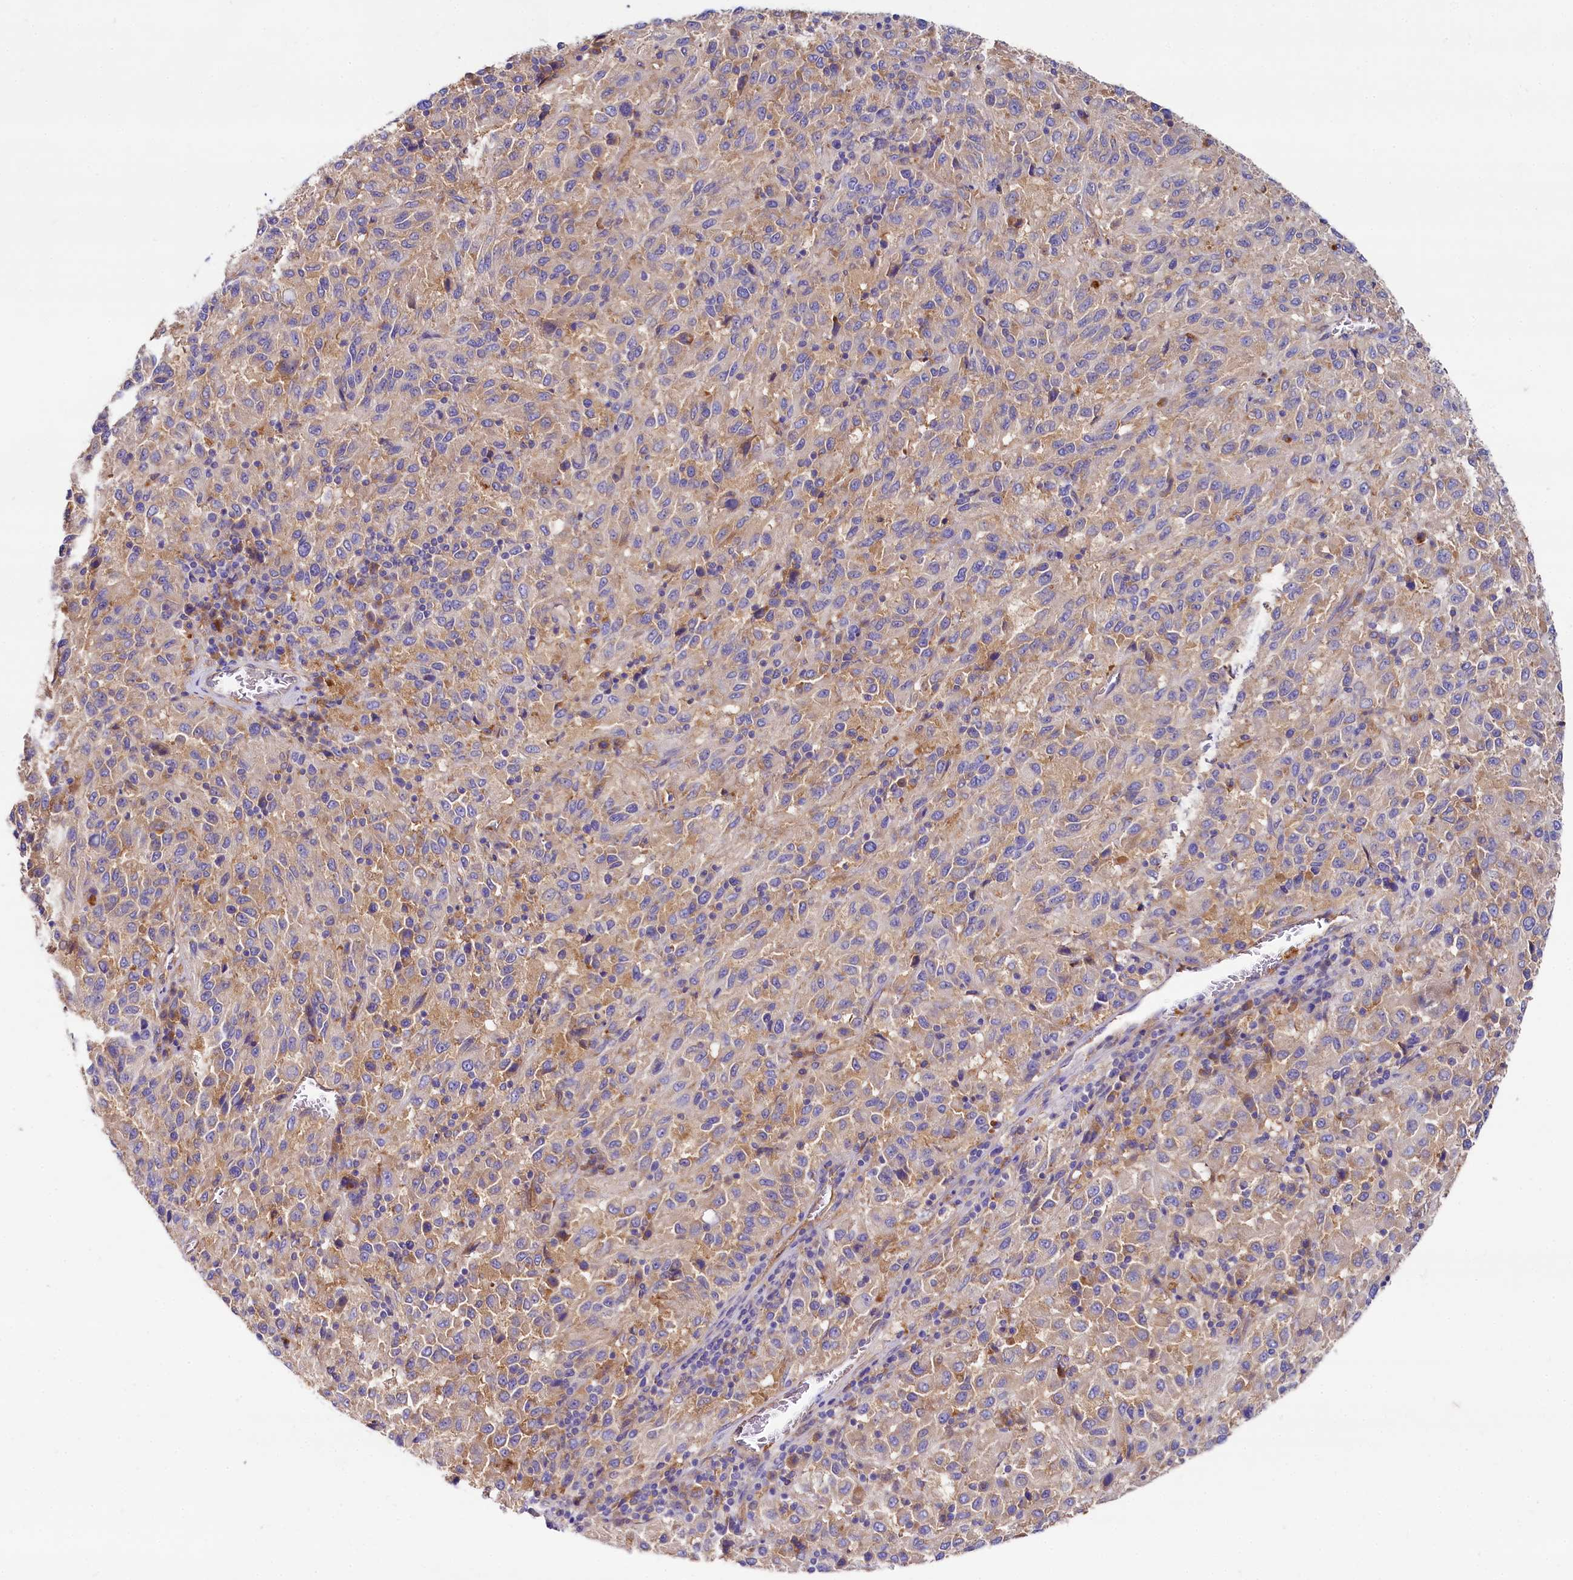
{"staining": {"intensity": "weak", "quantity": "<25%", "location": "cytoplasmic/membranous"}, "tissue": "melanoma", "cell_type": "Tumor cells", "image_type": "cancer", "snomed": [{"axis": "morphology", "description": "Malignant melanoma, Metastatic site"}, {"axis": "topography", "description": "Lung"}], "caption": "A photomicrograph of malignant melanoma (metastatic site) stained for a protein displays no brown staining in tumor cells. (DAB (3,3'-diaminobenzidine) immunohistochemistry (IHC), high magnification).", "gene": "QARS1", "patient": {"sex": "male", "age": 64}}